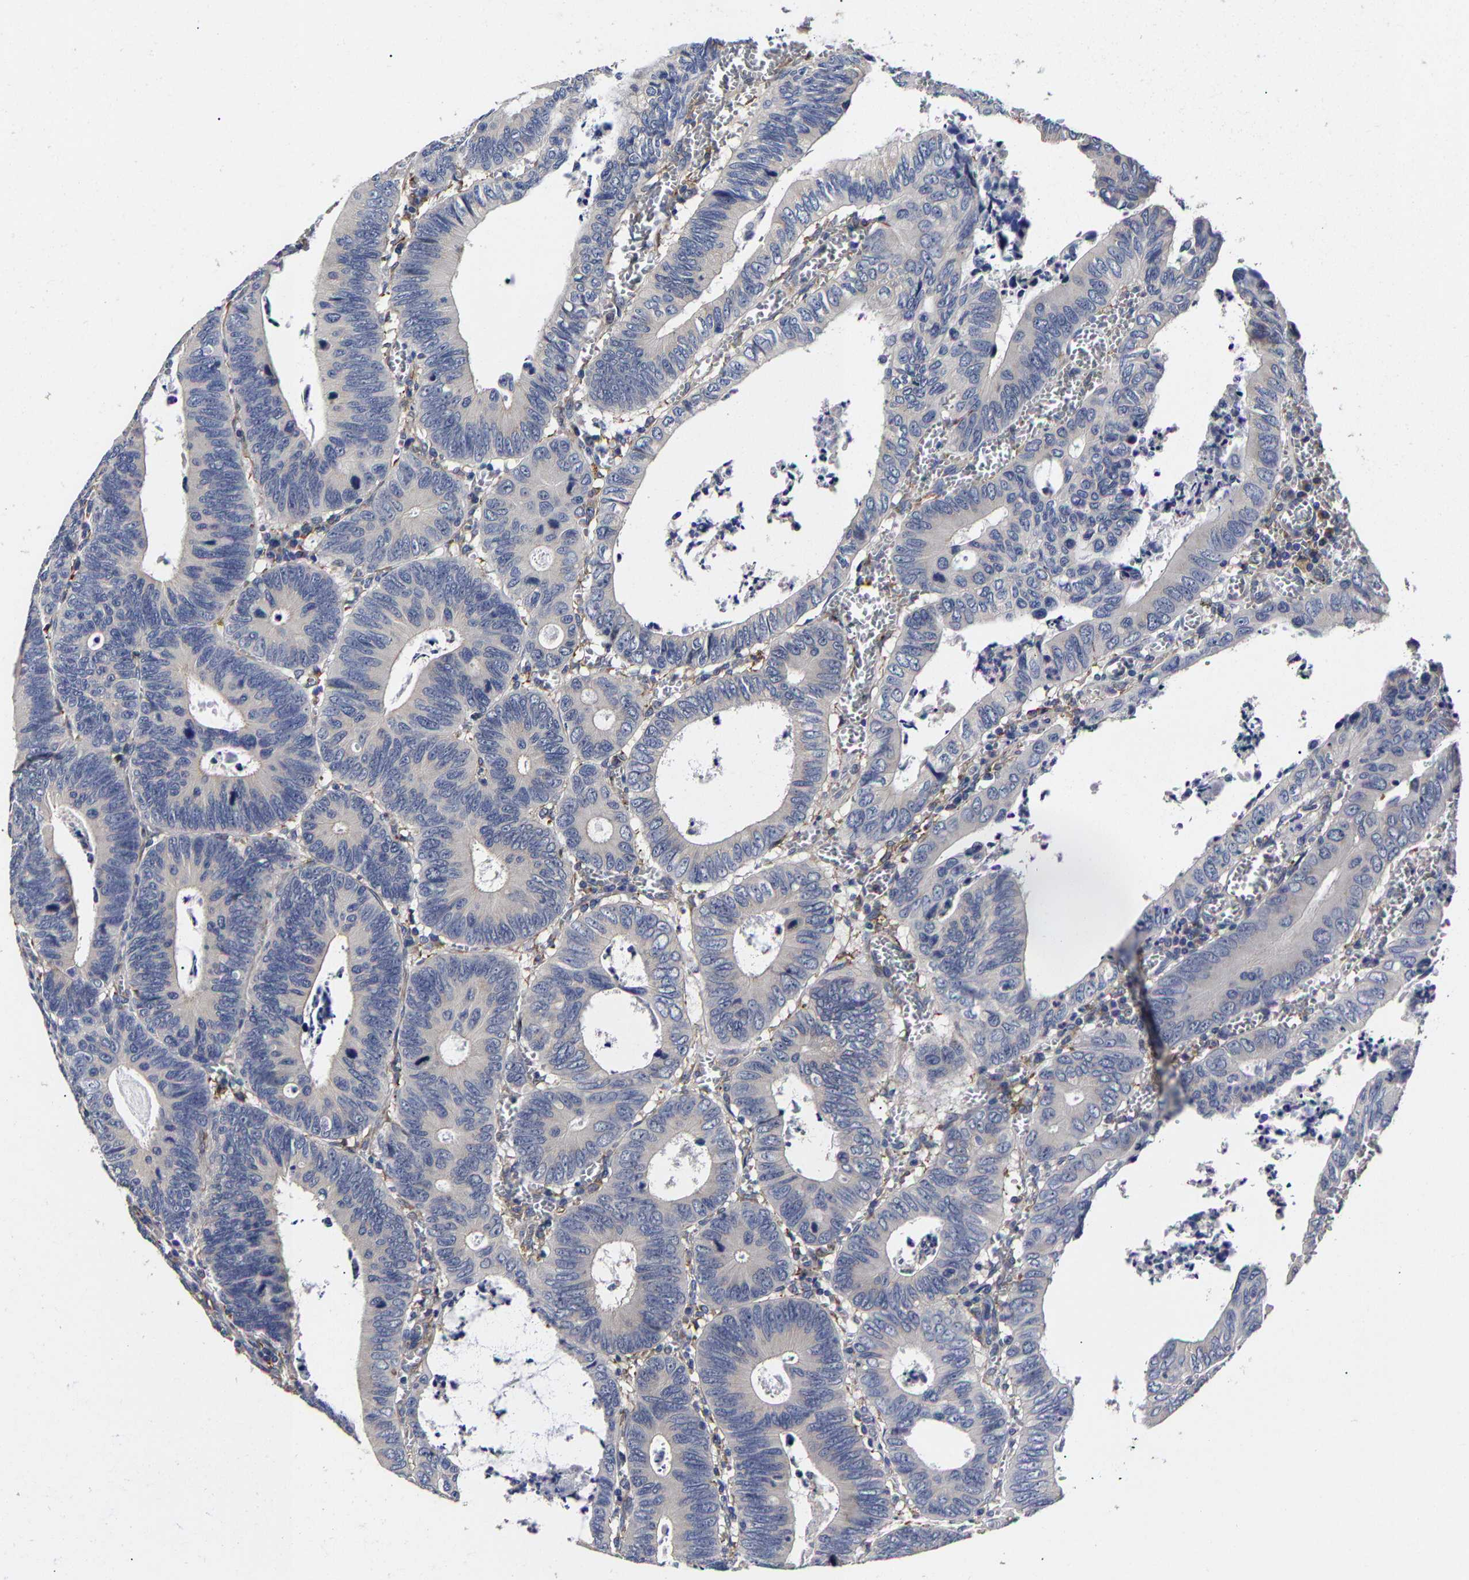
{"staining": {"intensity": "weak", "quantity": "<25%", "location": "cytoplasmic/membranous"}, "tissue": "colorectal cancer", "cell_type": "Tumor cells", "image_type": "cancer", "snomed": [{"axis": "morphology", "description": "Inflammation, NOS"}, {"axis": "morphology", "description": "Adenocarcinoma, NOS"}, {"axis": "topography", "description": "Colon"}], "caption": "Tumor cells are negative for protein expression in human colorectal cancer.", "gene": "AASS", "patient": {"sex": "male", "age": 72}}